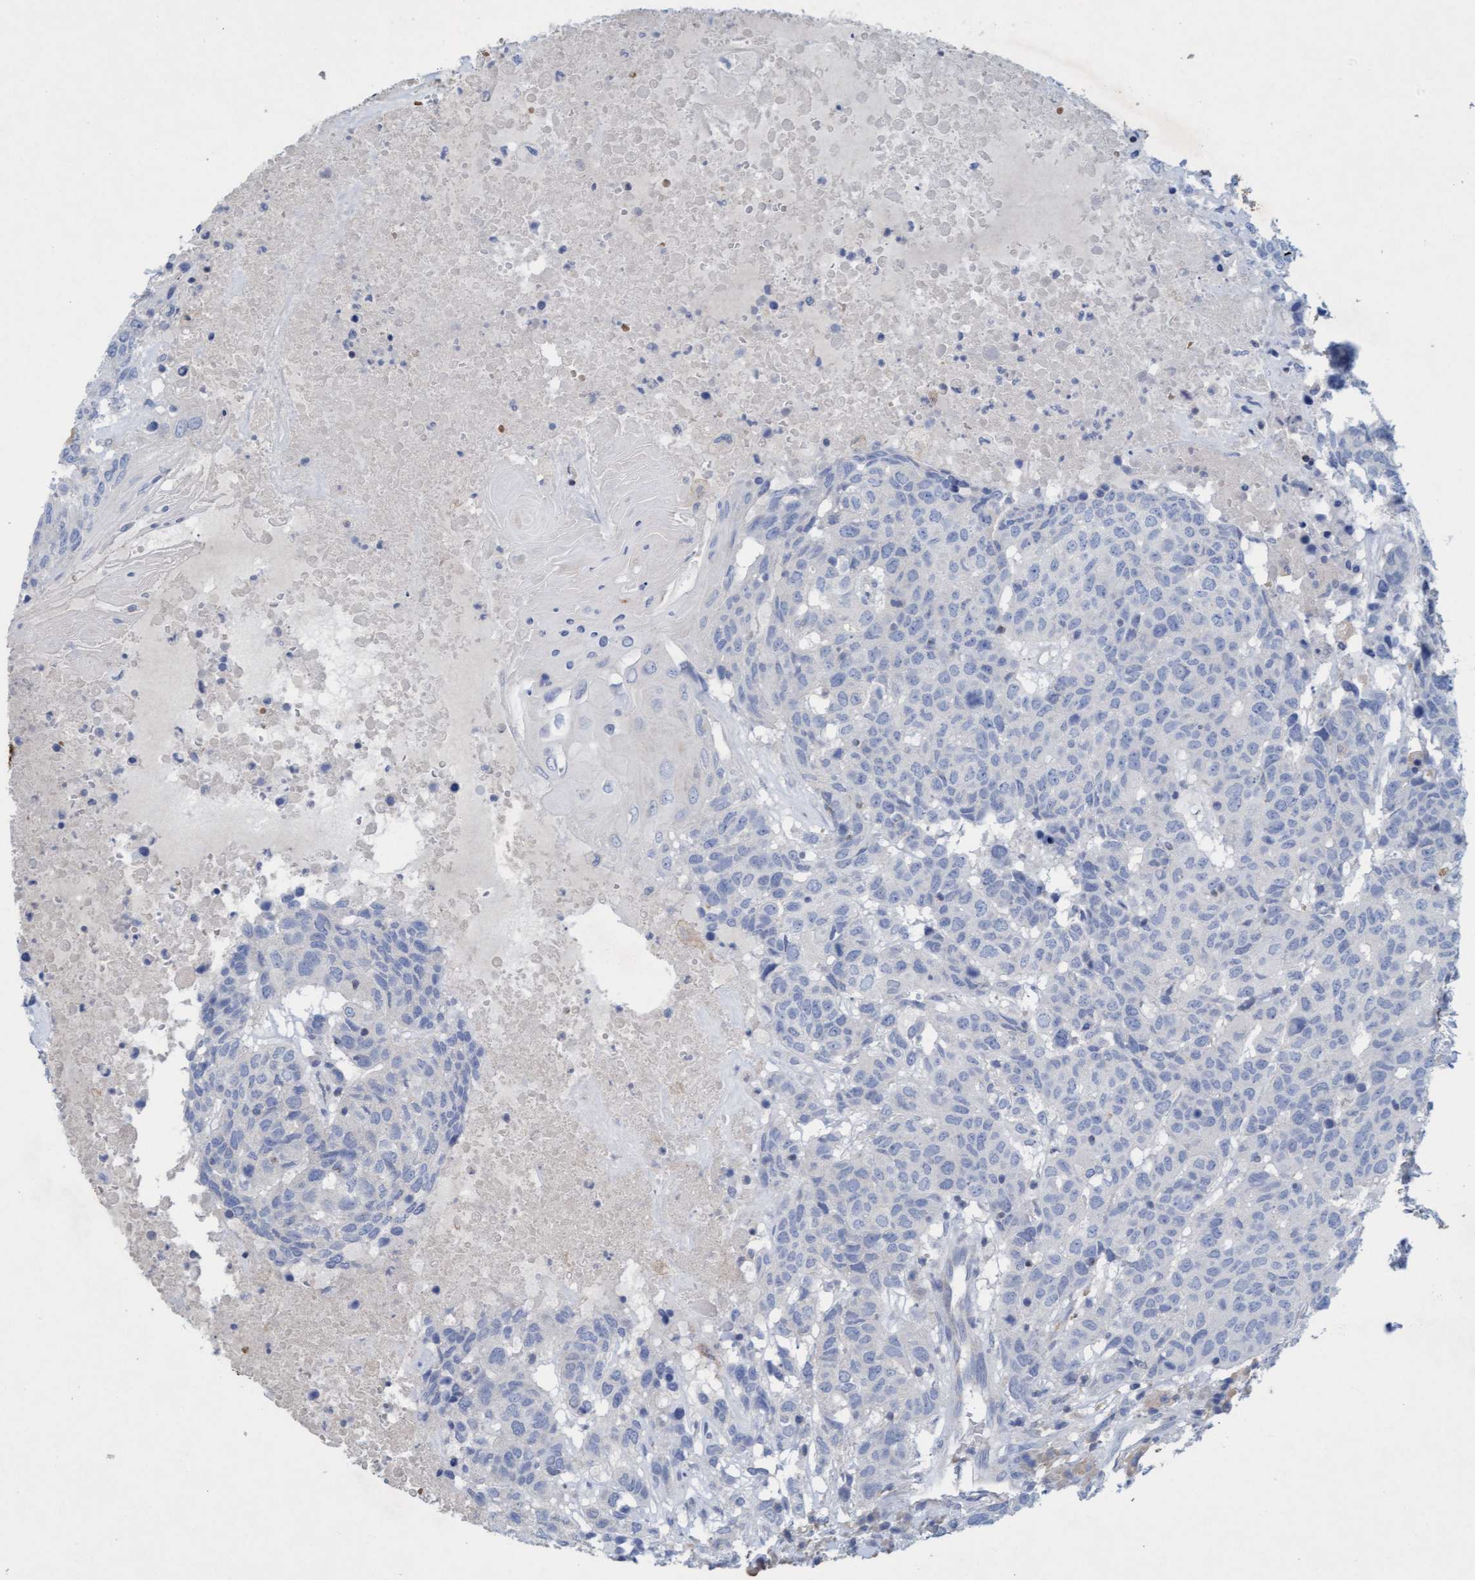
{"staining": {"intensity": "negative", "quantity": "none", "location": "none"}, "tissue": "head and neck cancer", "cell_type": "Tumor cells", "image_type": "cancer", "snomed": [{"axis": "morphology", "description": "Squamous cell carcinoma, NOS"}, {"axis": "topography", "description": "Head-Neck"}], "caption": "This is an IHC histopathology image of head and neck squamous cell carcinoma. There is no expression in tumor cells.", "gene": "SIGIRR", "patient": {"sex": "male", "age": 66}}